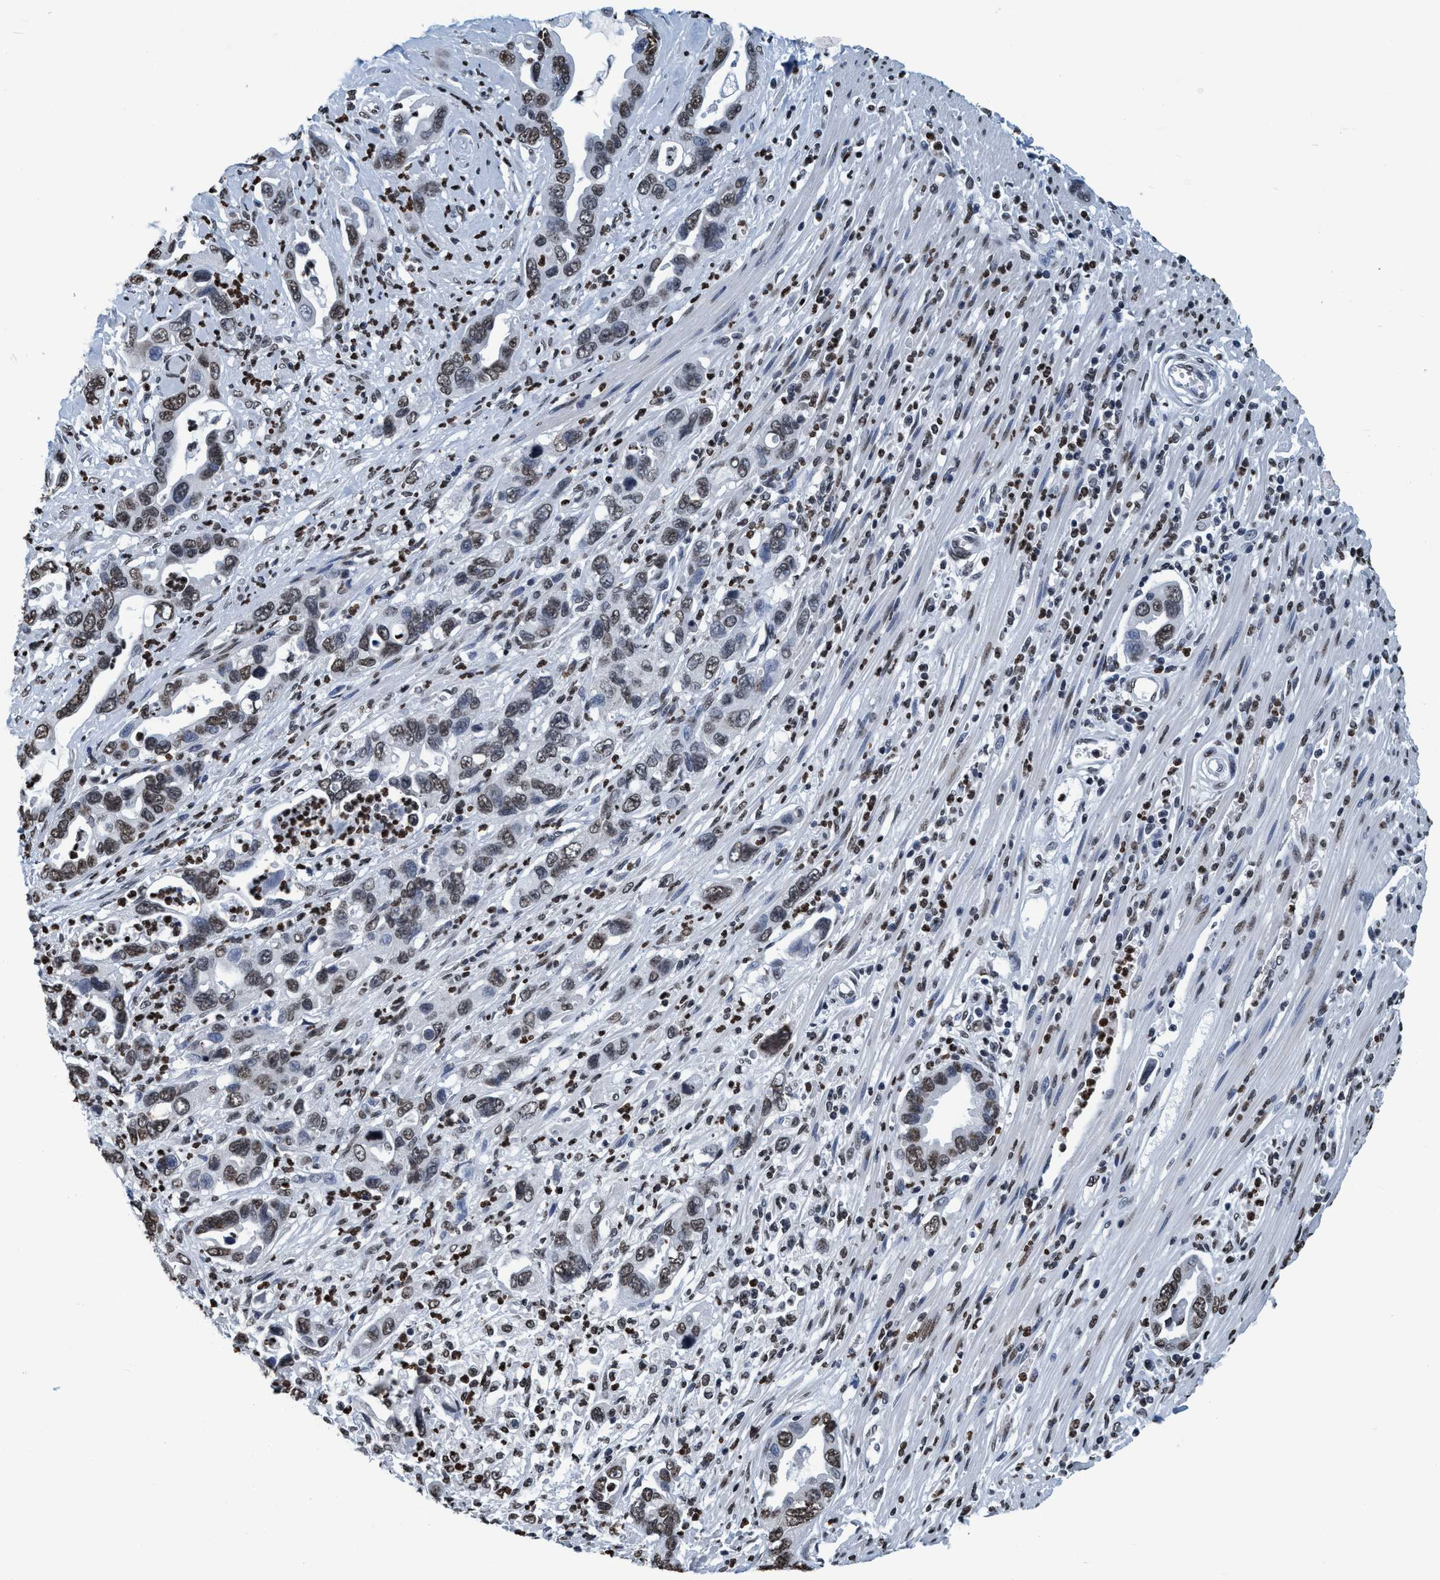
{"staining": {"intensity": "moderate", "quantity": ">75%", "location": "nuclear"}, "tissue": "pancreatic cancer", "cell_type": "Tumor cells", "image_type": "cancer", "snomed": [{"axis": "morphology", "description": "Adenocarcinoma, NOS"}, {"axis": "topography", "description": "Pancreas"}], "caption": "A photomicrograph of pancreatic cancer (adenocarcinoma) stained for a protein displays moderate nuclear brown staining in tumor cells. (Stains: DAB (3,3'-diaminobenzidine) in brown, nuclei in blue, Microscopy: brightfield microscopy at high magnification).", "gene": "CCNE2", "patient": {"sex": "female", "age": 70}}